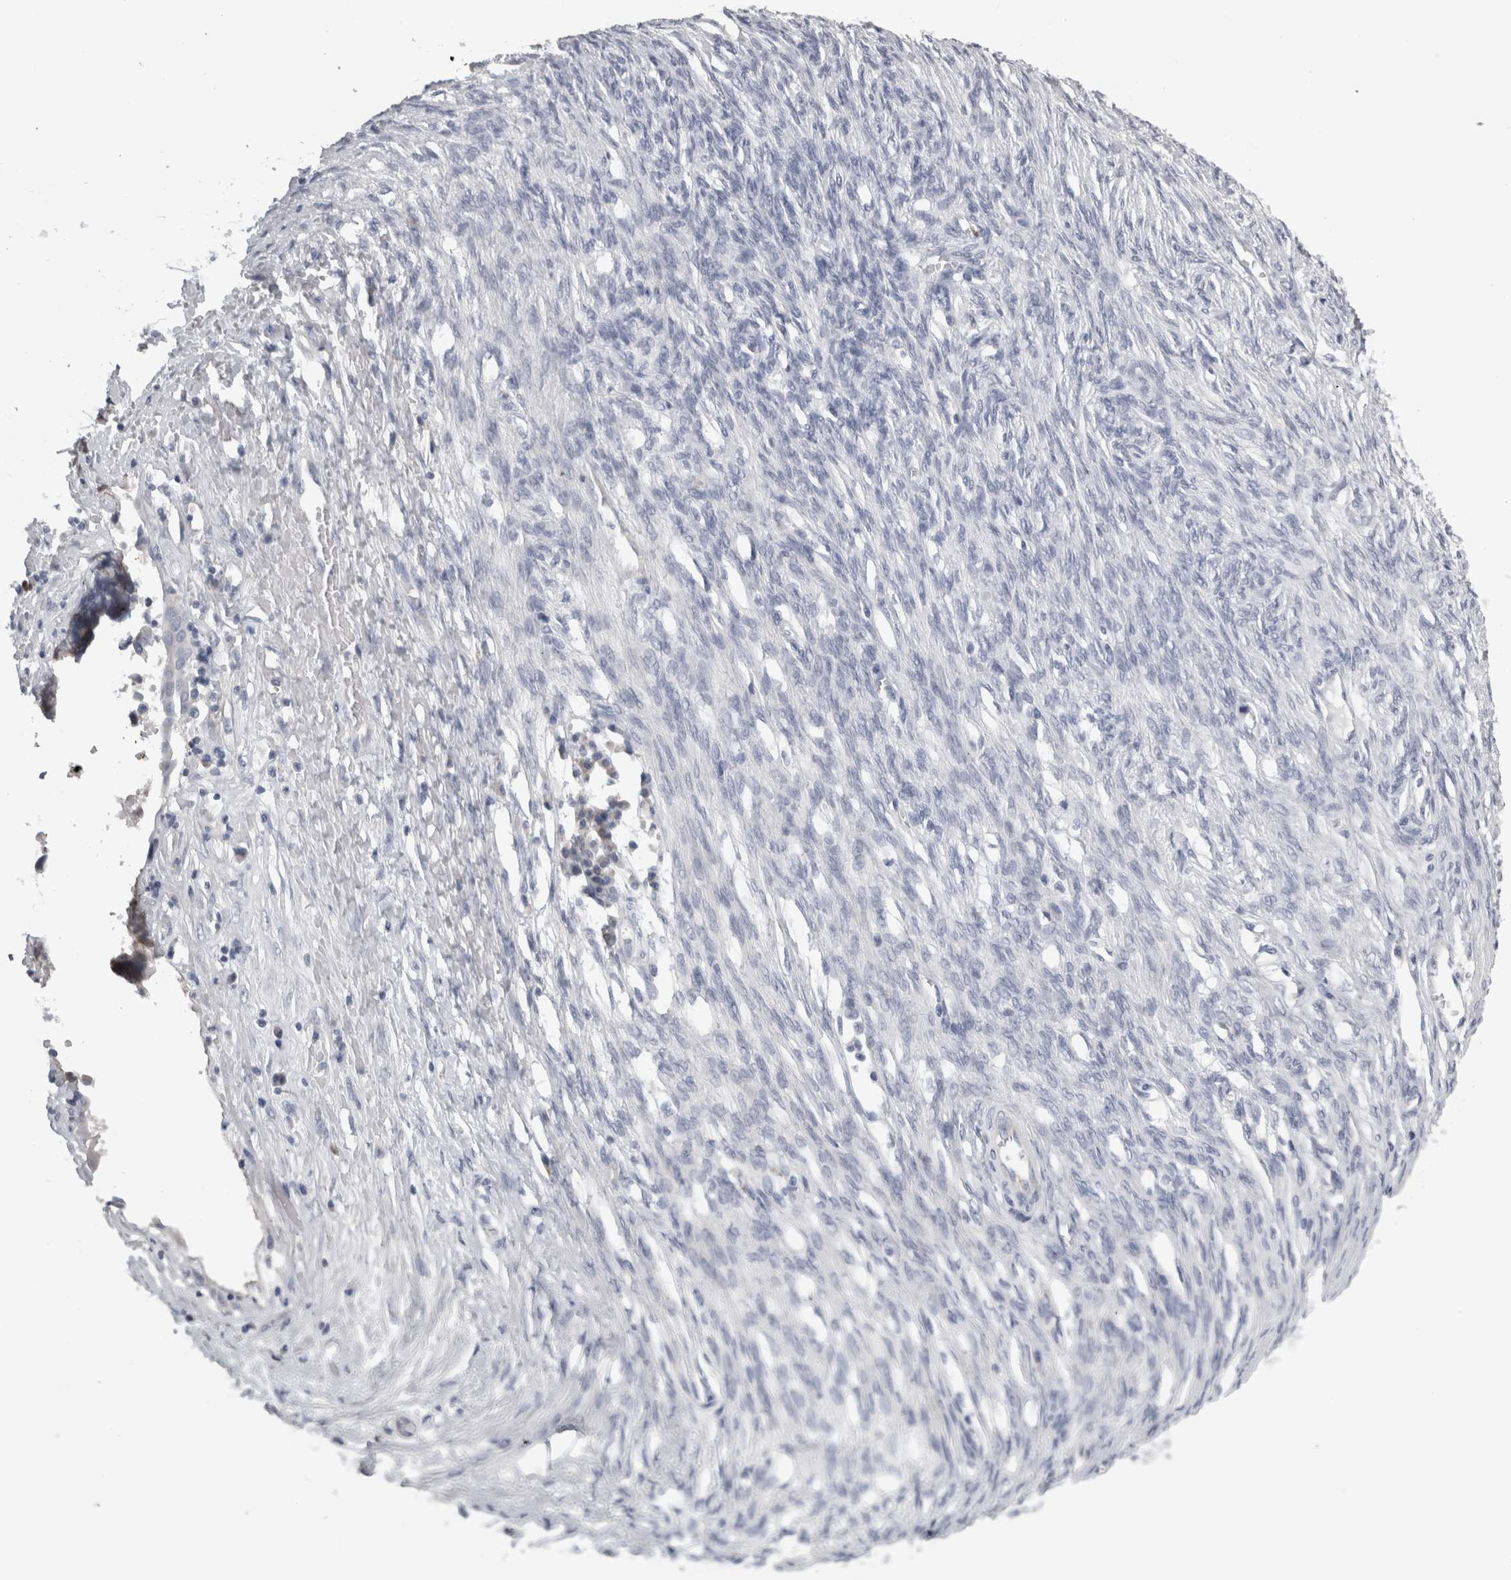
{"staining": {"intensity": "negative", "quantity": "none", "location": "none"}, "tissue": "ovarian cancer", "cell_type": "Tumor cells", "image_type": "cancer", "snomed": [{"axis": "morphology", "description": "Cystadenocarcinoma, serous, NOS"}, {"axis": "topography", "description": "Ovary"}], "caption": "Immunohistochemical staining of human ovarian serous cystadenocarcinoma shows no significant expression in tumor cells.", "gene": "TCAP", "patient": {"sex": "female", "age": 44}}